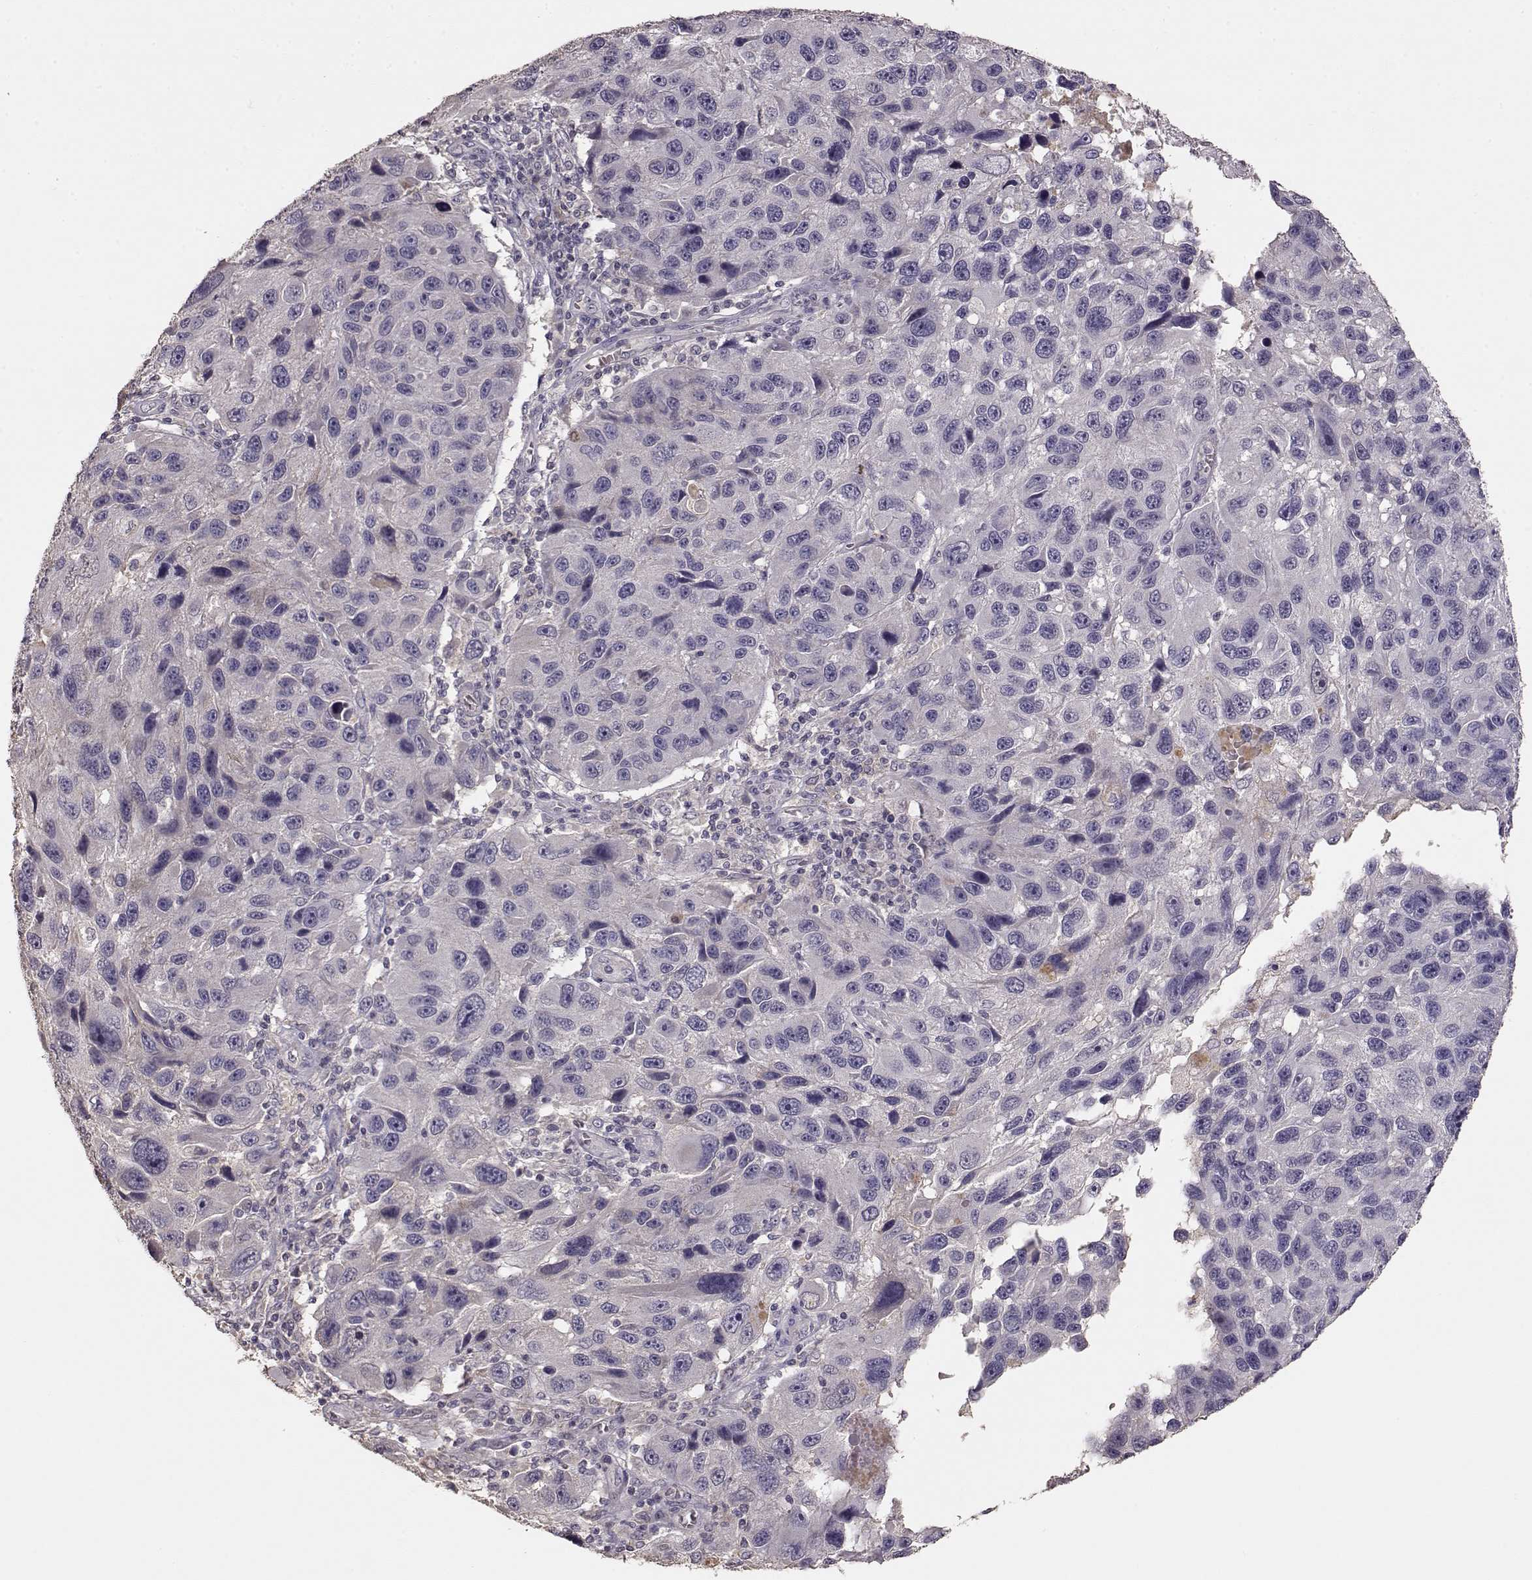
{"staining": {"intensity": "negative", "quantity": "none", "location": "none"}, "tissue": "melanoma", "cell_type": "Tumor cells", "image_type": "cancer", "snomed": [{"axis": "morphology", "description": "Malignant melanoma, NOS"}, {"axis": "topography", "description": "Skin"}], "caption": "An image of human malignant melanoma is negative for staining in tumor cells.", "gene": "PMCH", "patient": {"sex": "male", "age": 53}}